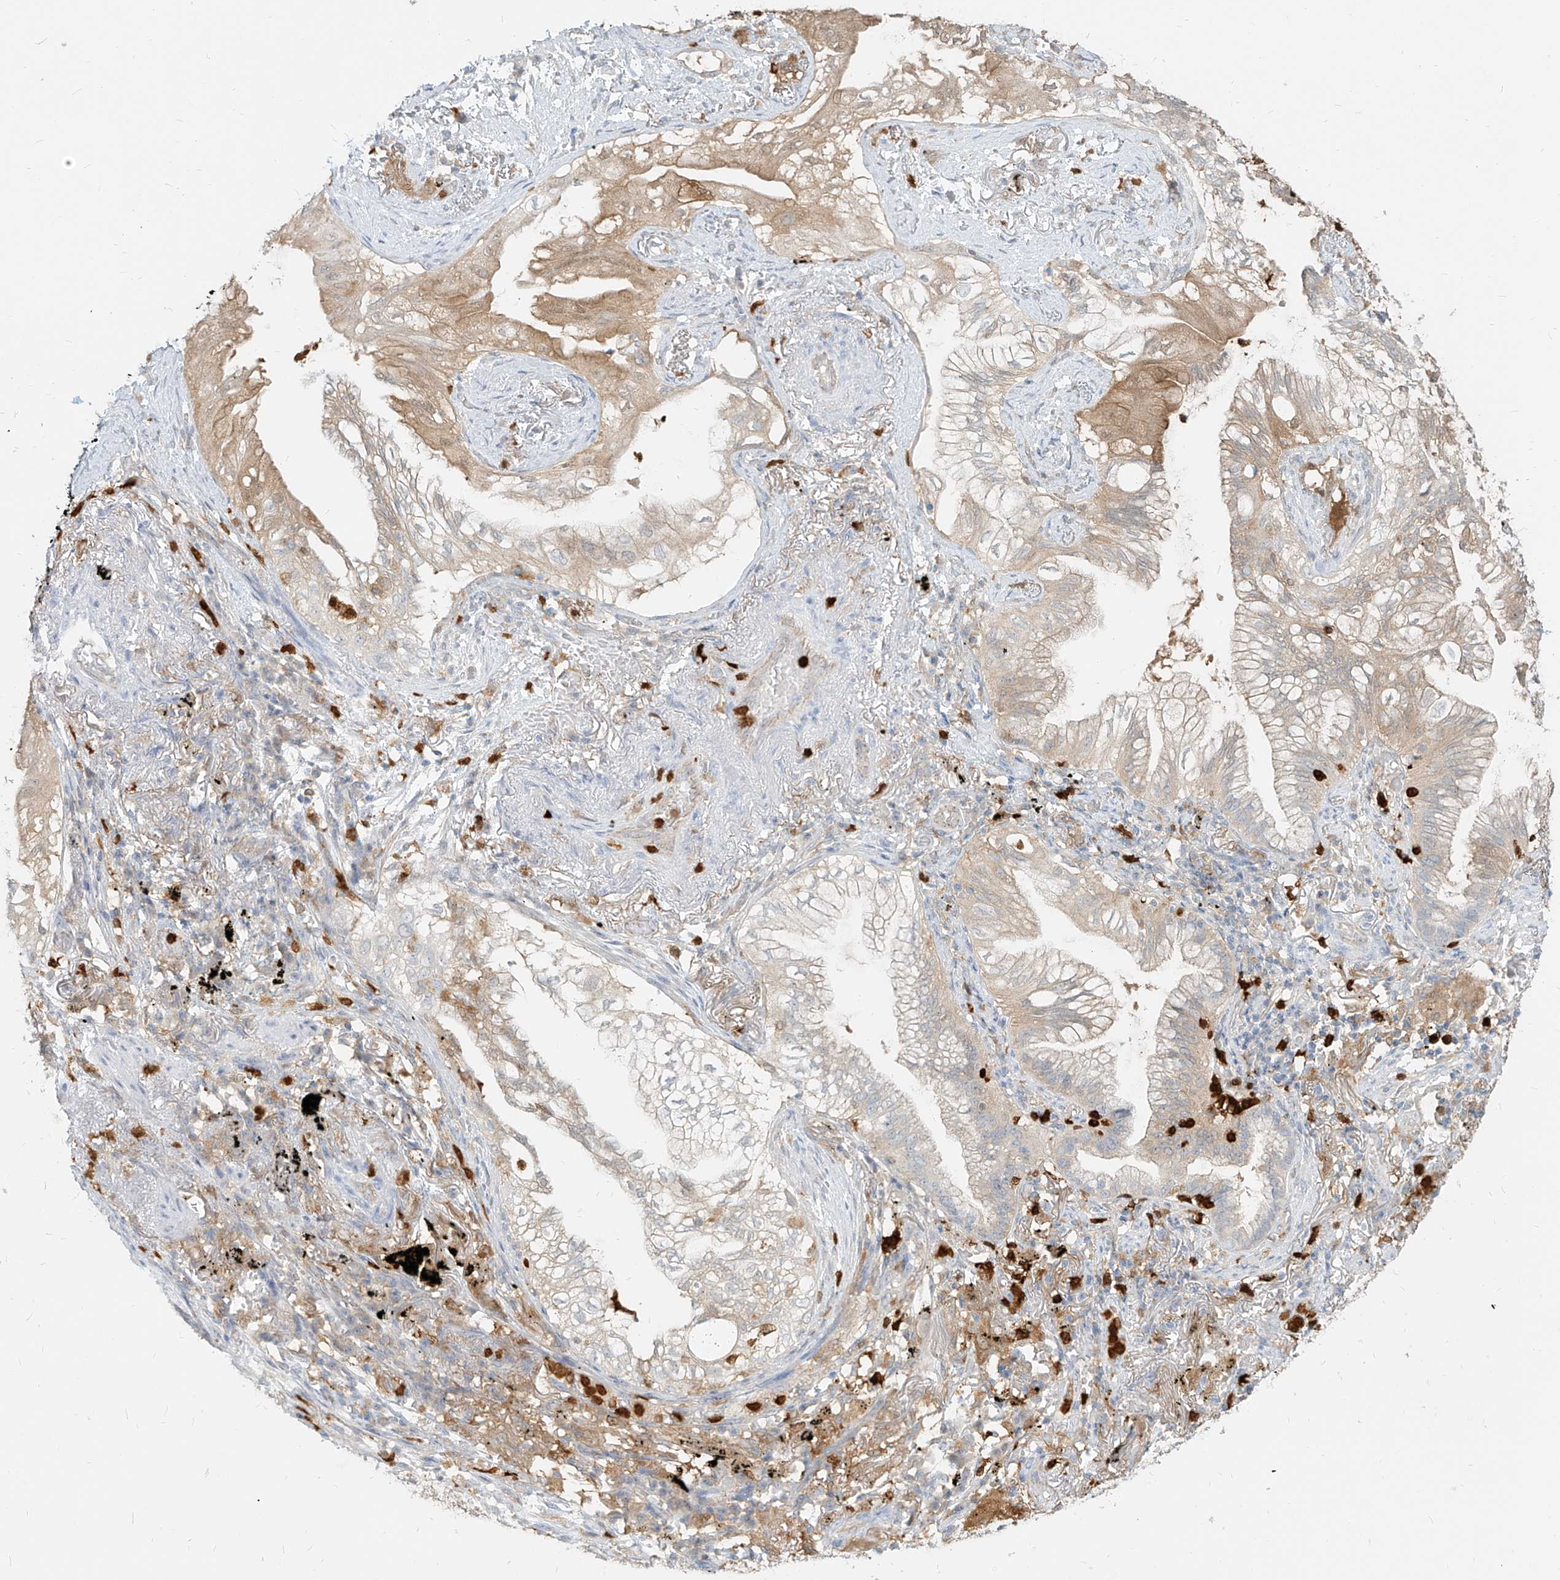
{"staining": {"intensity": "weak", "quantity": "25%-75%", "location": "cytoplasmic/membranous"}, "tissue": "lung cancer", "cell_type": "Tumor cells", "image_type": "cancer", "snomed": [{"axis": "morphology", "description": "Adenocarcinoma, NOS"}, {"axis": "topography", "description": "Lung"}], "caption": "Lung cancer was stained to show a protein in brown. There is low levels of weak cytoplasmic/membranous expression in approximately 25%-75% of tumor cells. Immunohistochemistry stains the protein in brown and the nuclei are stained blue.", "gene": "PGD", "patient": {"sex": "female", "age": 70}}